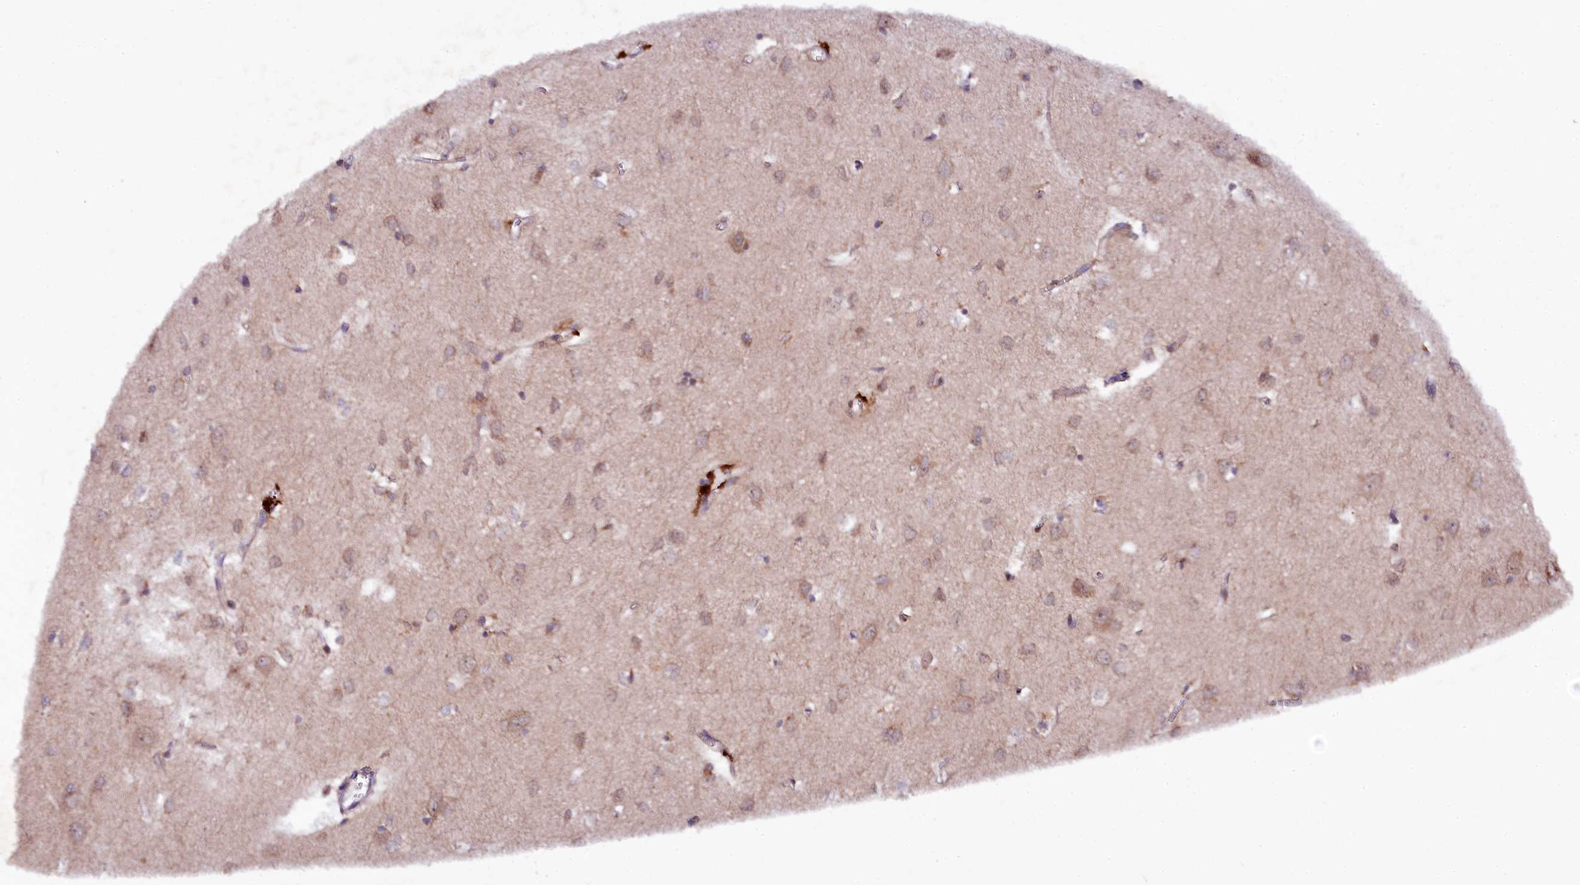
{"staining": {"intensity": "moderate", "quantity": "25%-75%", "location": "cytoplasmic/membranous"}, "tissue": "cerebral cortex", "cell_type": "Endothelial cells", "image_type": "normal", "snomed": [{"axis": "morphology", "description": "Normal tissue, NOS"}, {"axis": "topography", "description": "Cerebral cortex"}], "caption": "Endothelial cells reveal medium levels of moderate cytoplasmic/membranous staining in about 25%-75% of cells in benign human cerebral cortex.", "gene": "PHLDB1", "patient": {"sex": "female", "age": 64}}